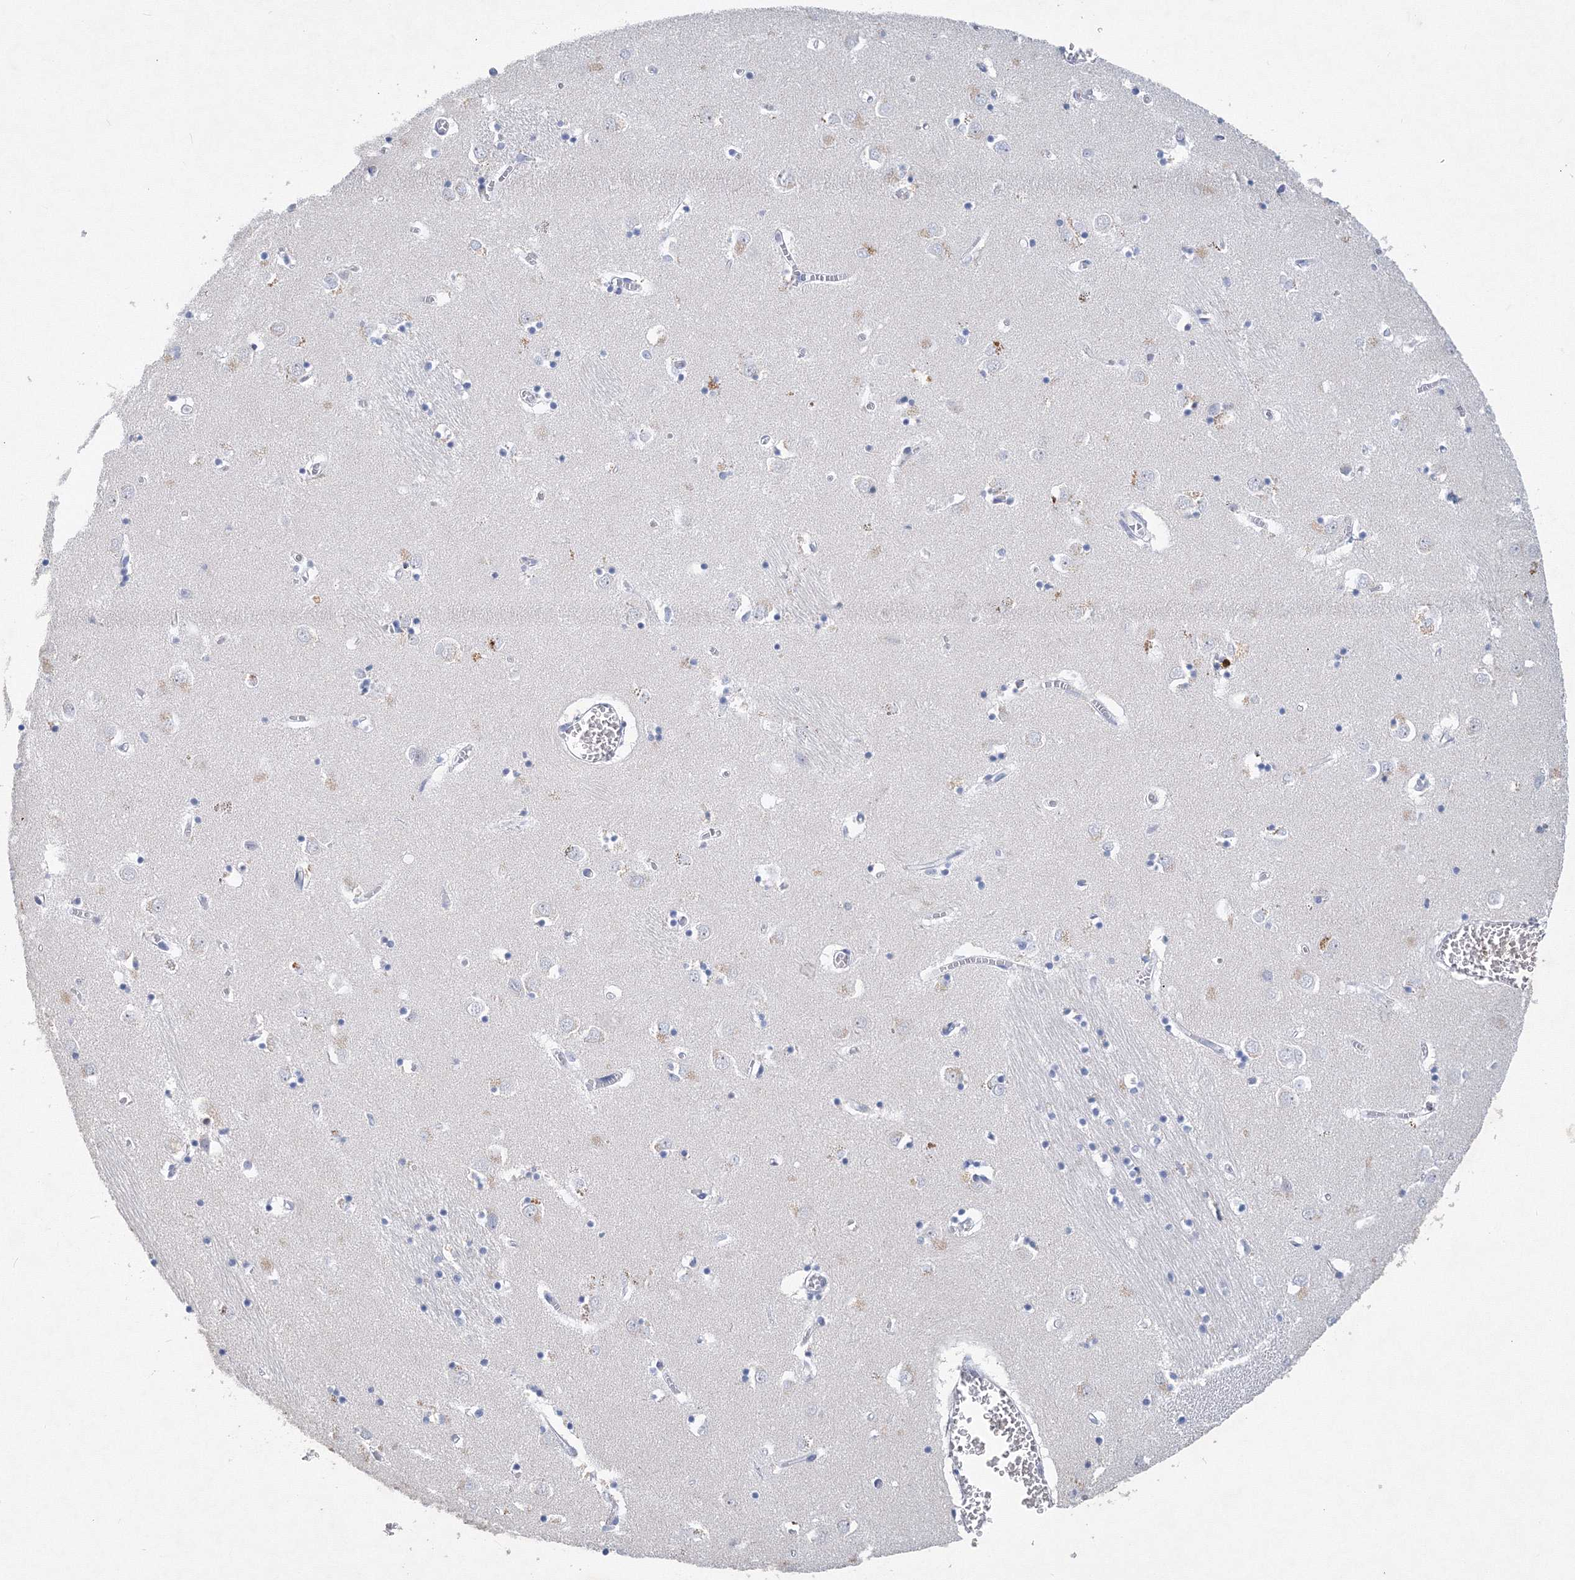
{"staining": {"intensity": "negative", "quantity": "none", "location": "none"}, "tissue": "caudate", "cell_type": "Glial cells", "image_type": "normal", "snomed": [{"axis": "morphology", "description": "Normal tissue, NOS"}, {"axis": "topography", "description": "Lateral ventricle wall"}], "caption": "This is an immunohistochemistry (IHC) histopathology image of unremarkable human caudate. There is no expression in glial cells.", "gene": "OSBPL6", "patient": {"sex": "male", "age": 70}}